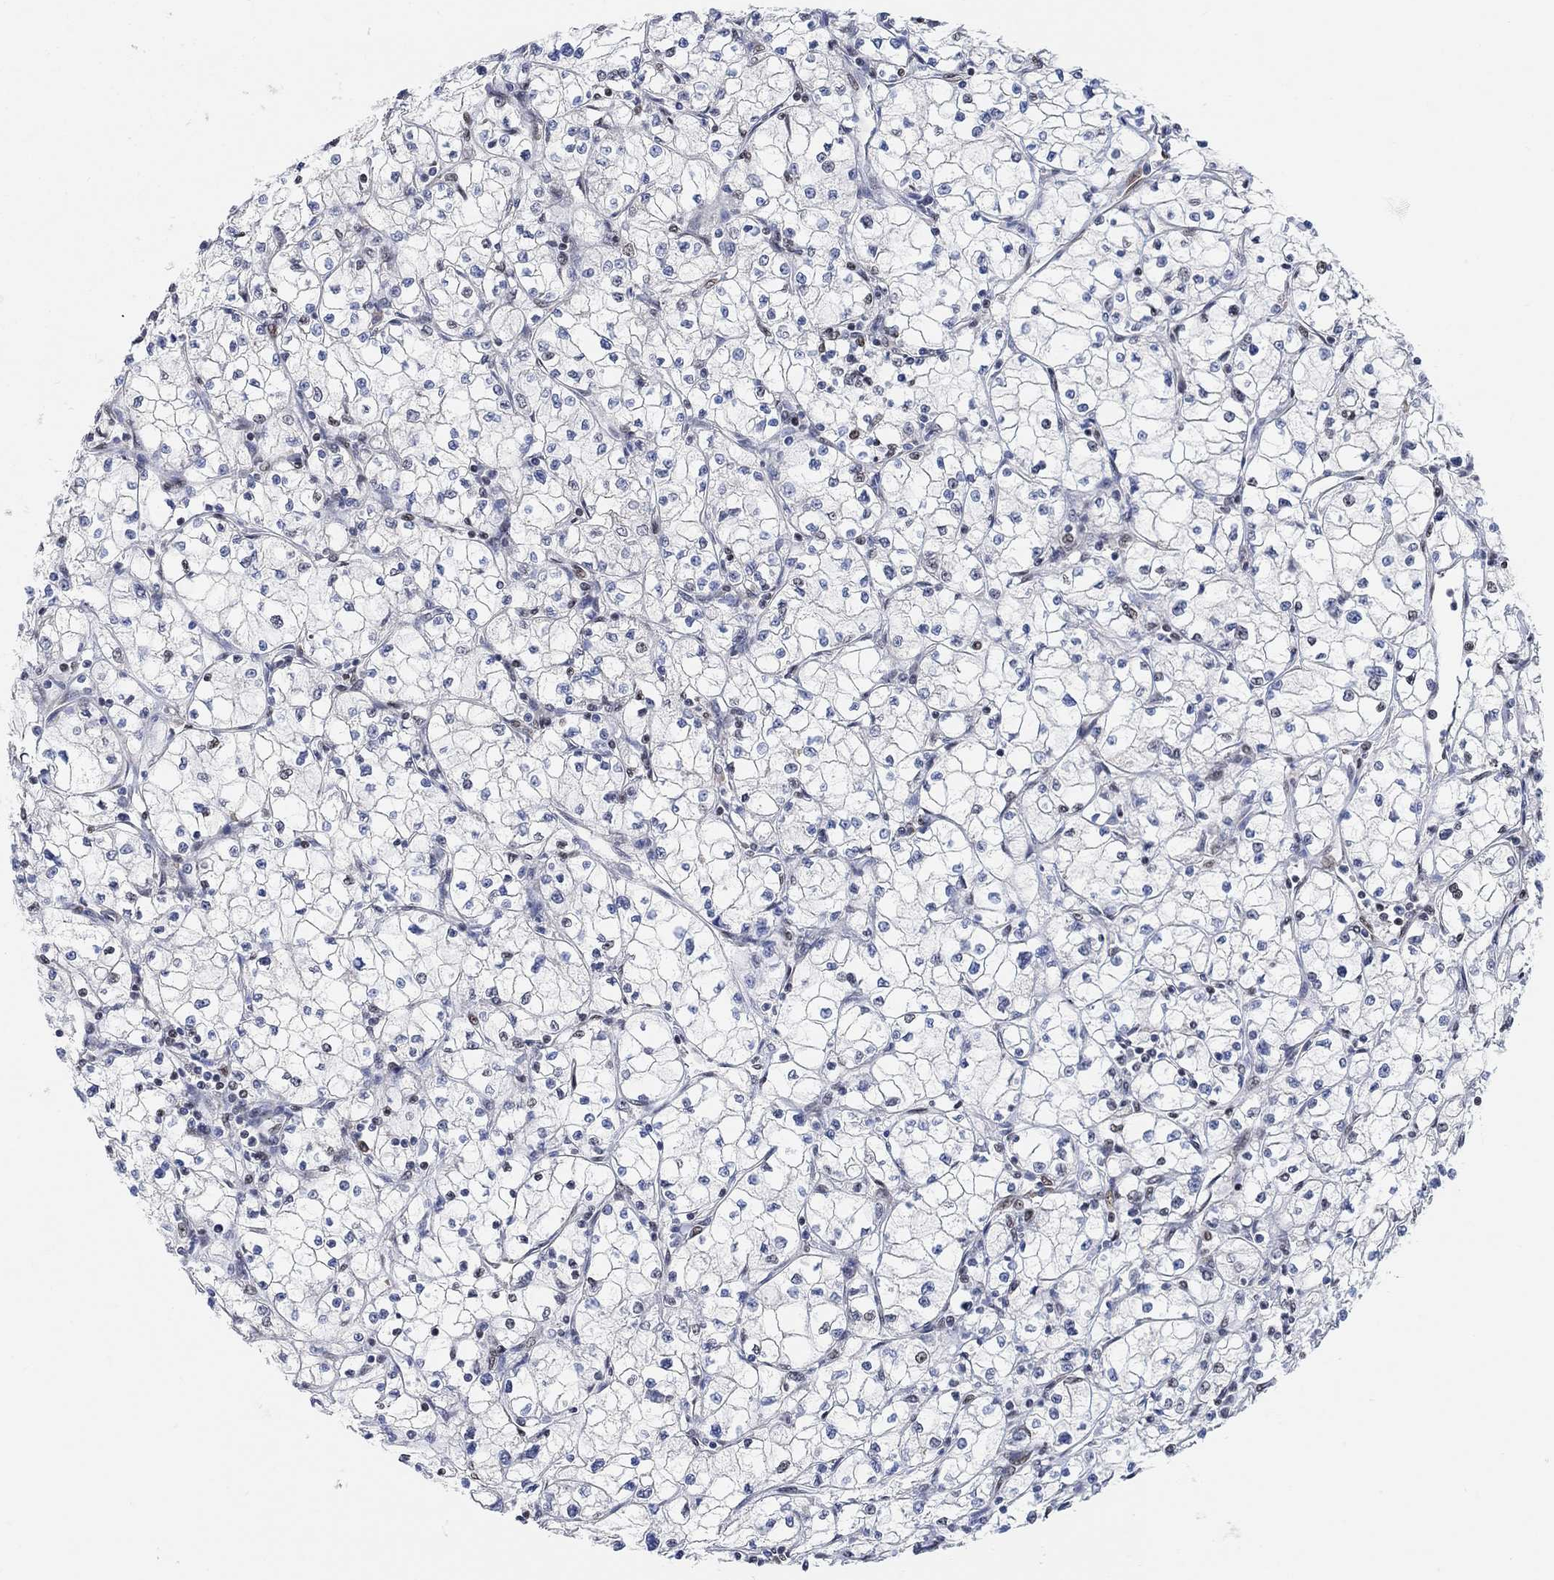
{"staining": {"intensity": "weak", "quantity": "<25%", "location": "nuclear"}, "tissue": "renal cancer", "cell_type": "Tumor cells", "image_type": "cancer", "snomed": [{"axis": "morphology", "description": "Adenocarcinoma, NOS"}, {"axis": "topography", "description": "Kidney"}], "caption": "Renal cancer was stained to show a protein in brown. There is no significant staining in tumor cells.", "gene": "USP39", "patient": {"sex": "male", "age": 67}}